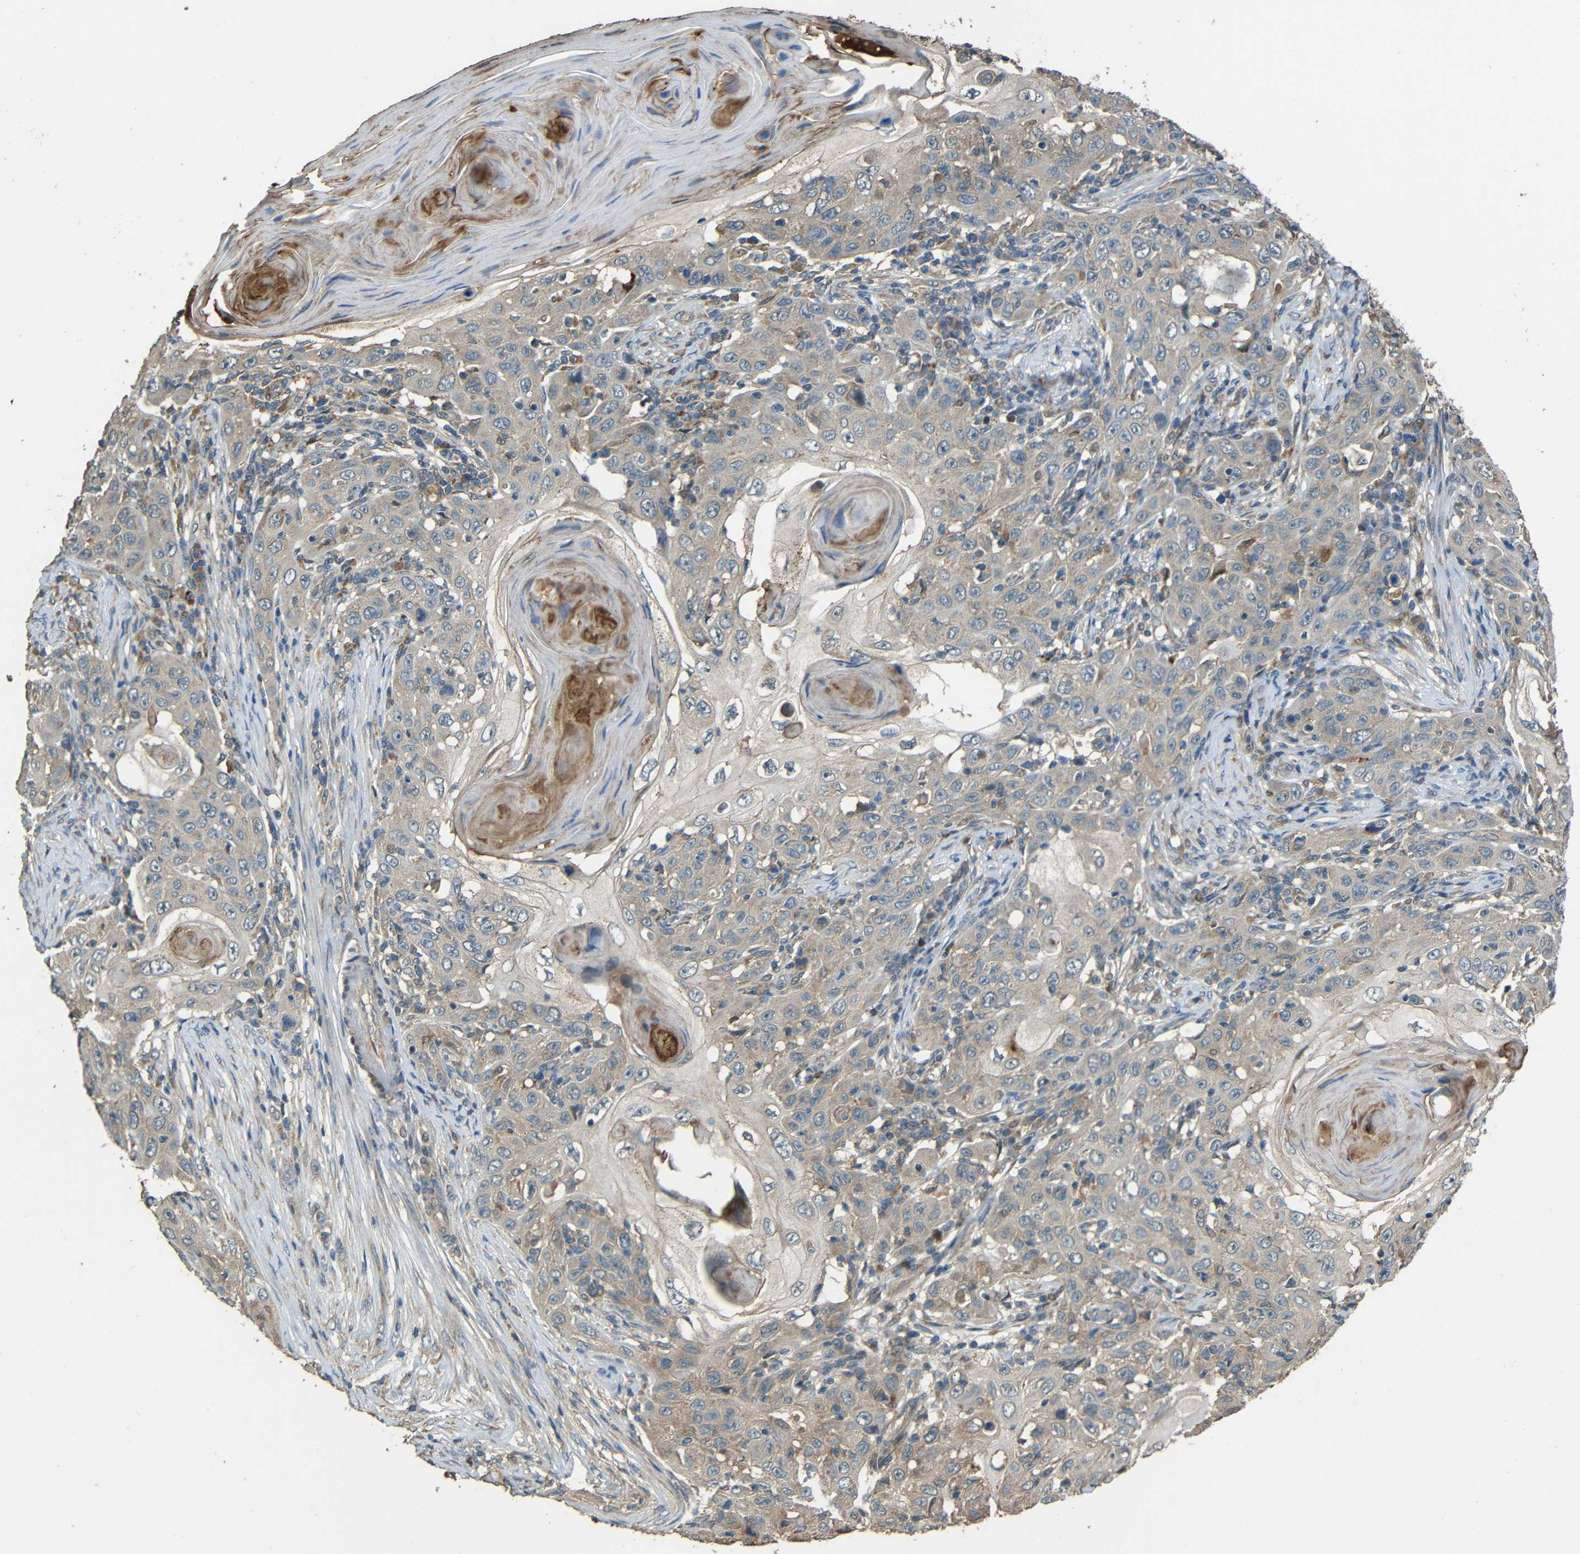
{"staining": {"intensity": "weak", "quantity": ">75%", "location": "cytoplasmic/membranous"}, "tissue": "skin cancer", "cell_type": "Tumor cells", "image_type": "cancer", "snomed": [{"axis": "morphology", "description": "Squamous cell carcinoma, NOS"}, {"axis": "topography", "description": "Skin"}], "caption": "Squamous cell carcinoma (skin) stained with IHC shows weak cytoplasmic/membranous expression in about >75% of tumor cells.", "gene": "ACACA", "patient": {"sex": "female", "age": 88}}